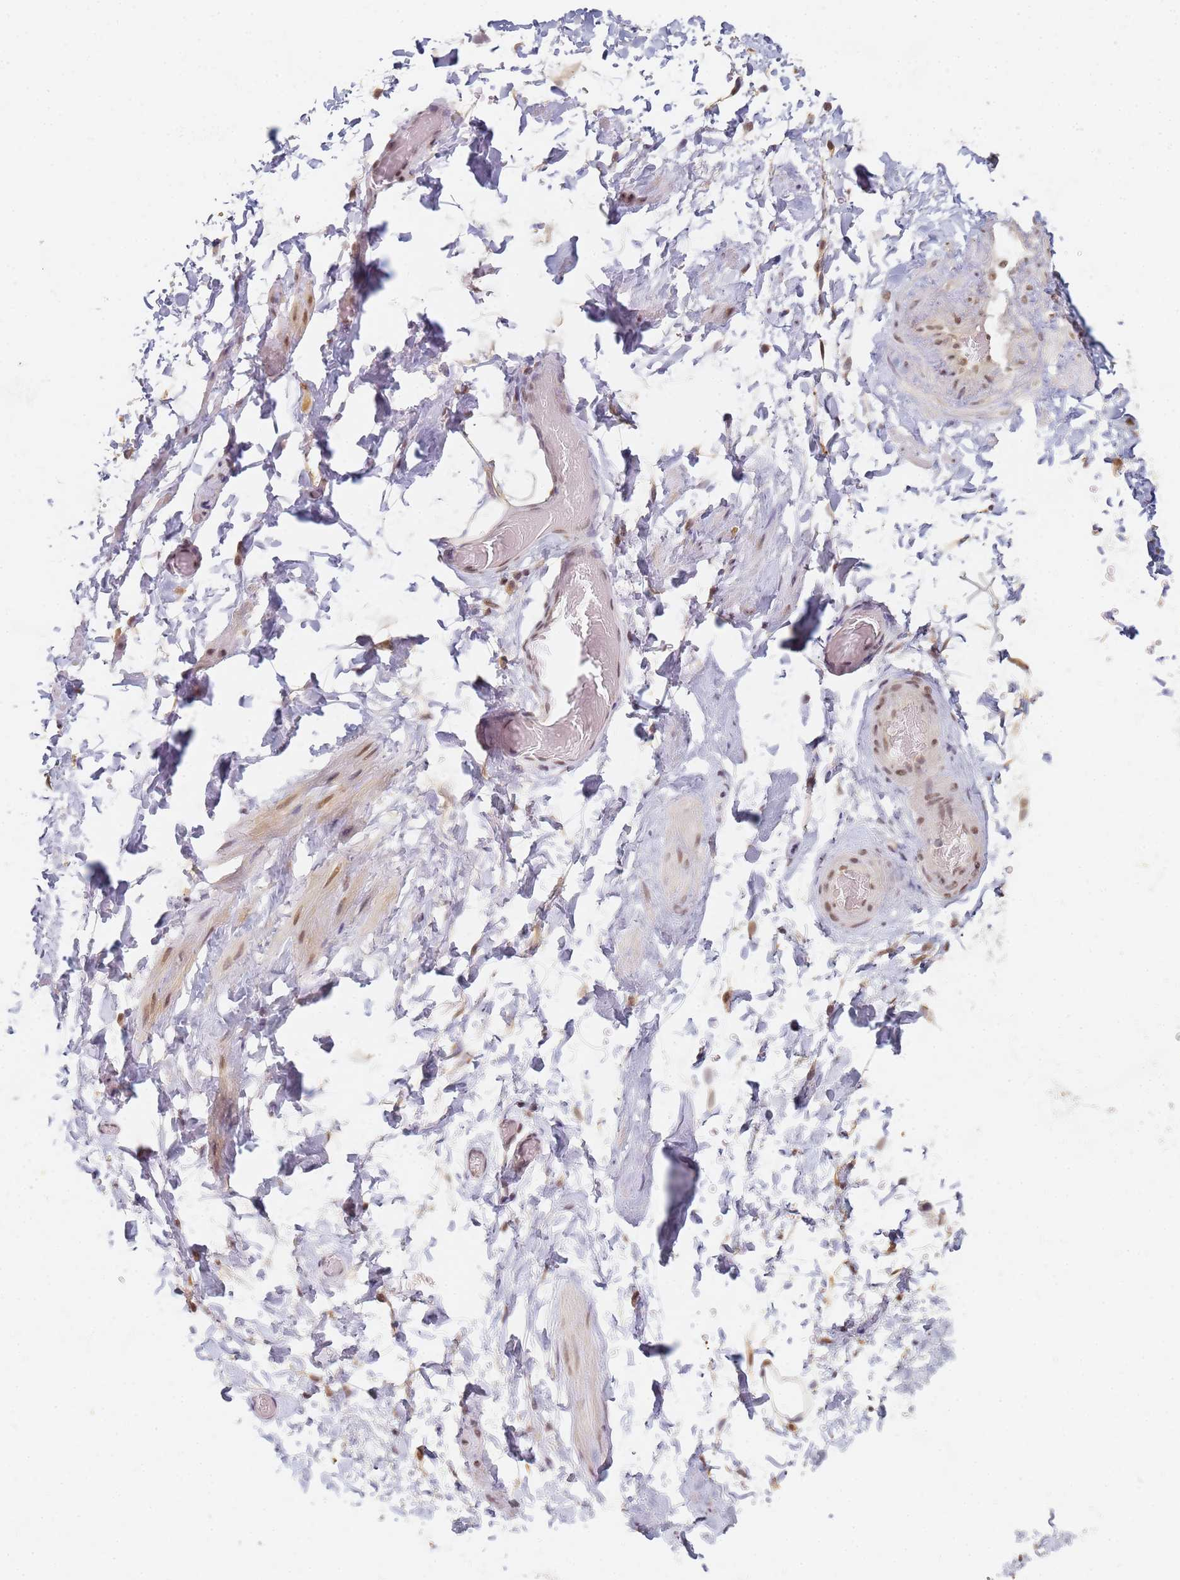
{"staining": {"intensity": "moderate", "quantity": ">75%", "location": "nuclear"}, "tissue": "adipose tissue", "cell_type": "Adipocytes", "image_type": "normal", "snomed": [{"axis": "morphology", "description": "Normal tissue, NOS"}, {"axis": "topography", "description": "Soft tissue"}, {"axis": "topography", "description": "Vascular tissue"}], "caption": "High-magnification brightfield microscopy of unremarkable adipose tissue stained with DAB (3,3'-diaminobenzidine) (brown) and counterstained with hematoxylin (blue). adipocytes exhibit moderate nuclear expression is seen in about>75% of cells. (Brightfield microscopy of DAB IHC at high magnification).", "gene": "HMCES", "patient": {"sex": "male", "age": 41}}